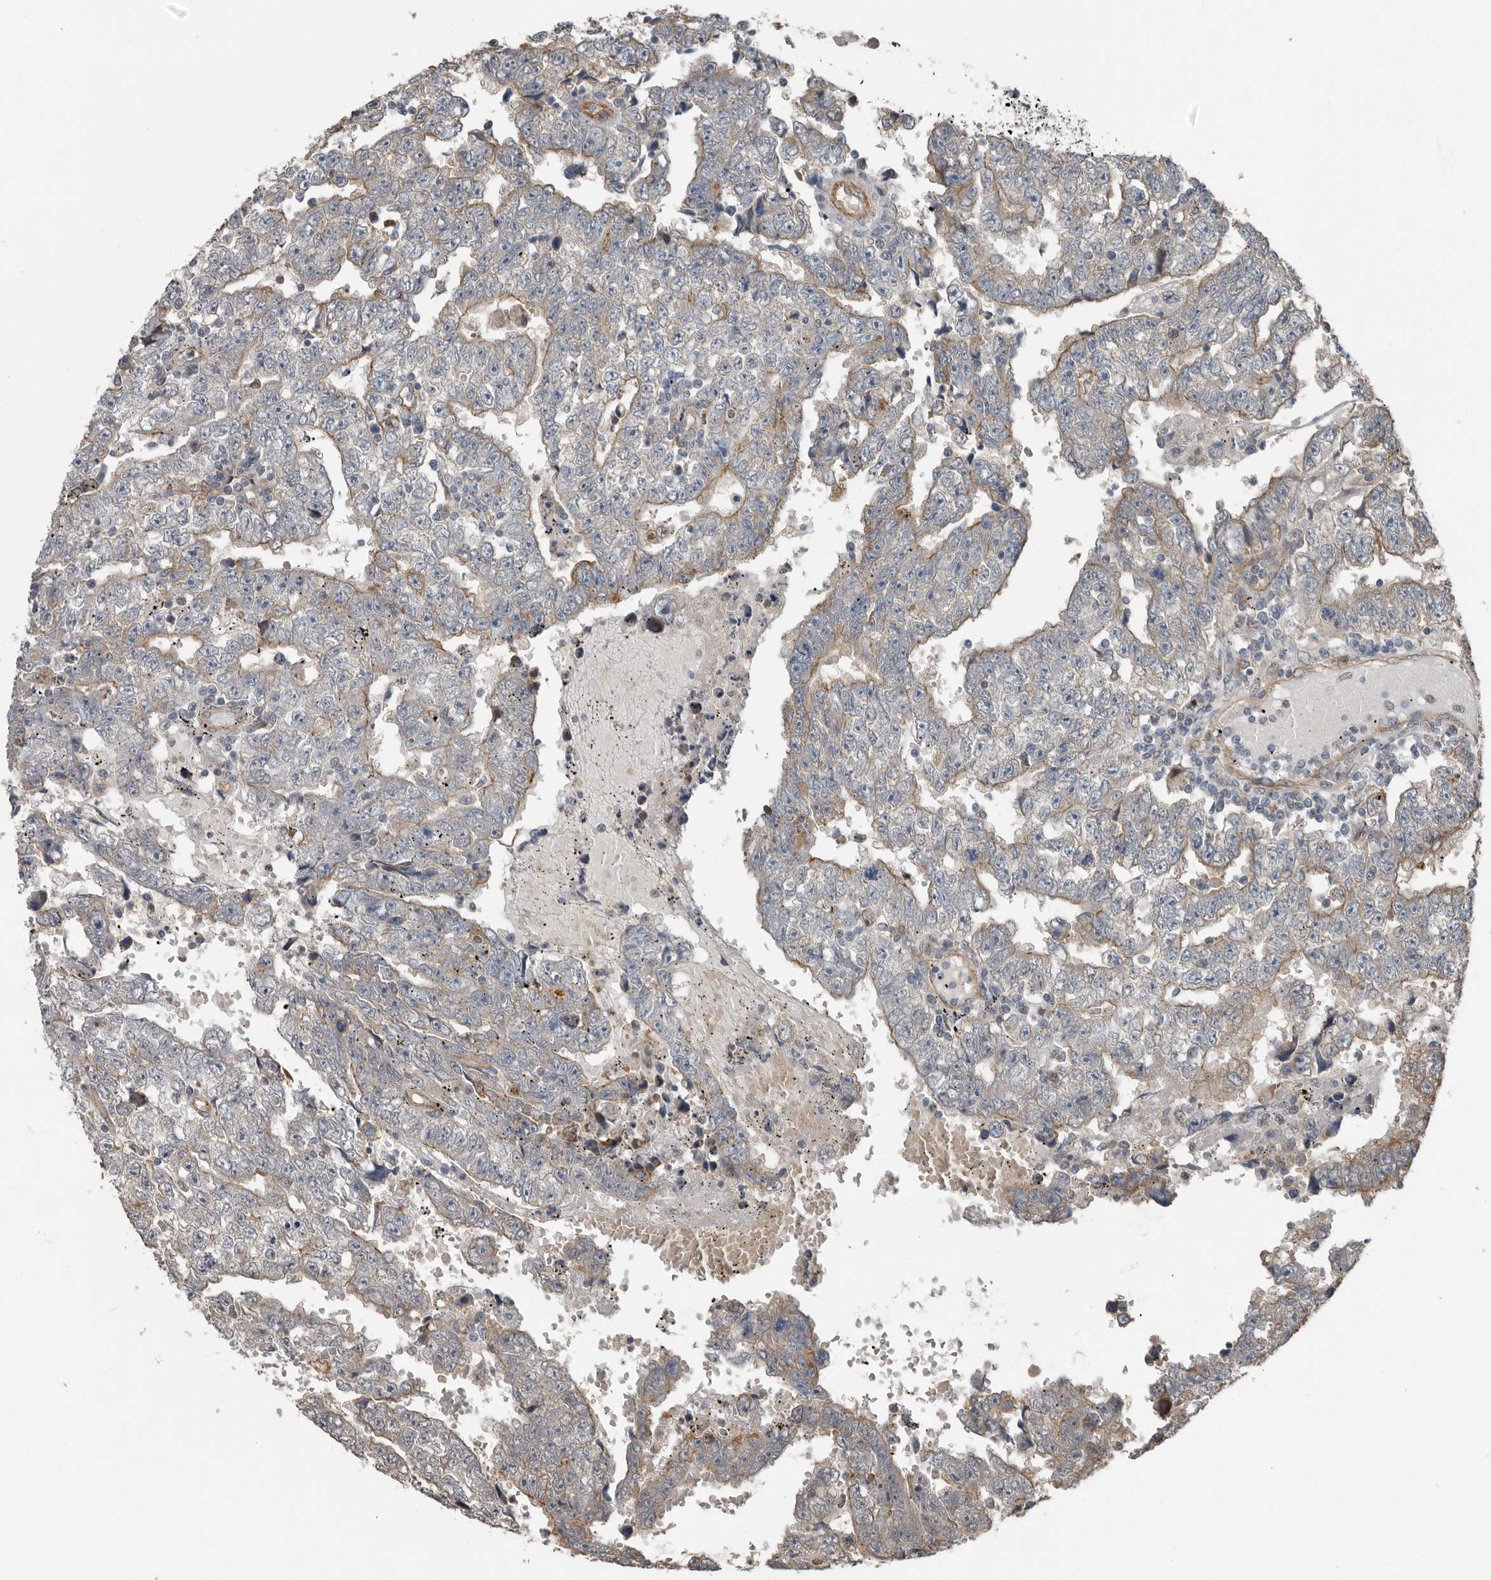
{"staining": {"intensity": "moderate", "quantity": "25%-75%", "location": "cytoplasmic/membranous"}, "tissue": "testis cancer", "cell_type": "Tumor cells", "image_type": "cancer", "snomed": [{"axis": "morphology", "description": "Carcinoma, Embryonal, NOS"}, {"axis": "topography", "description": "Testis"}], "caption": "Protein analysis of embryonal carcinoma (testis) tissue shows moderate cytoplasmic/membranous positivity in approximately 25%-75% of tumor cells. Nuclei are stained in blue.", "gene": "YOD1", "patient": {"sex": "male", "age": 25}}